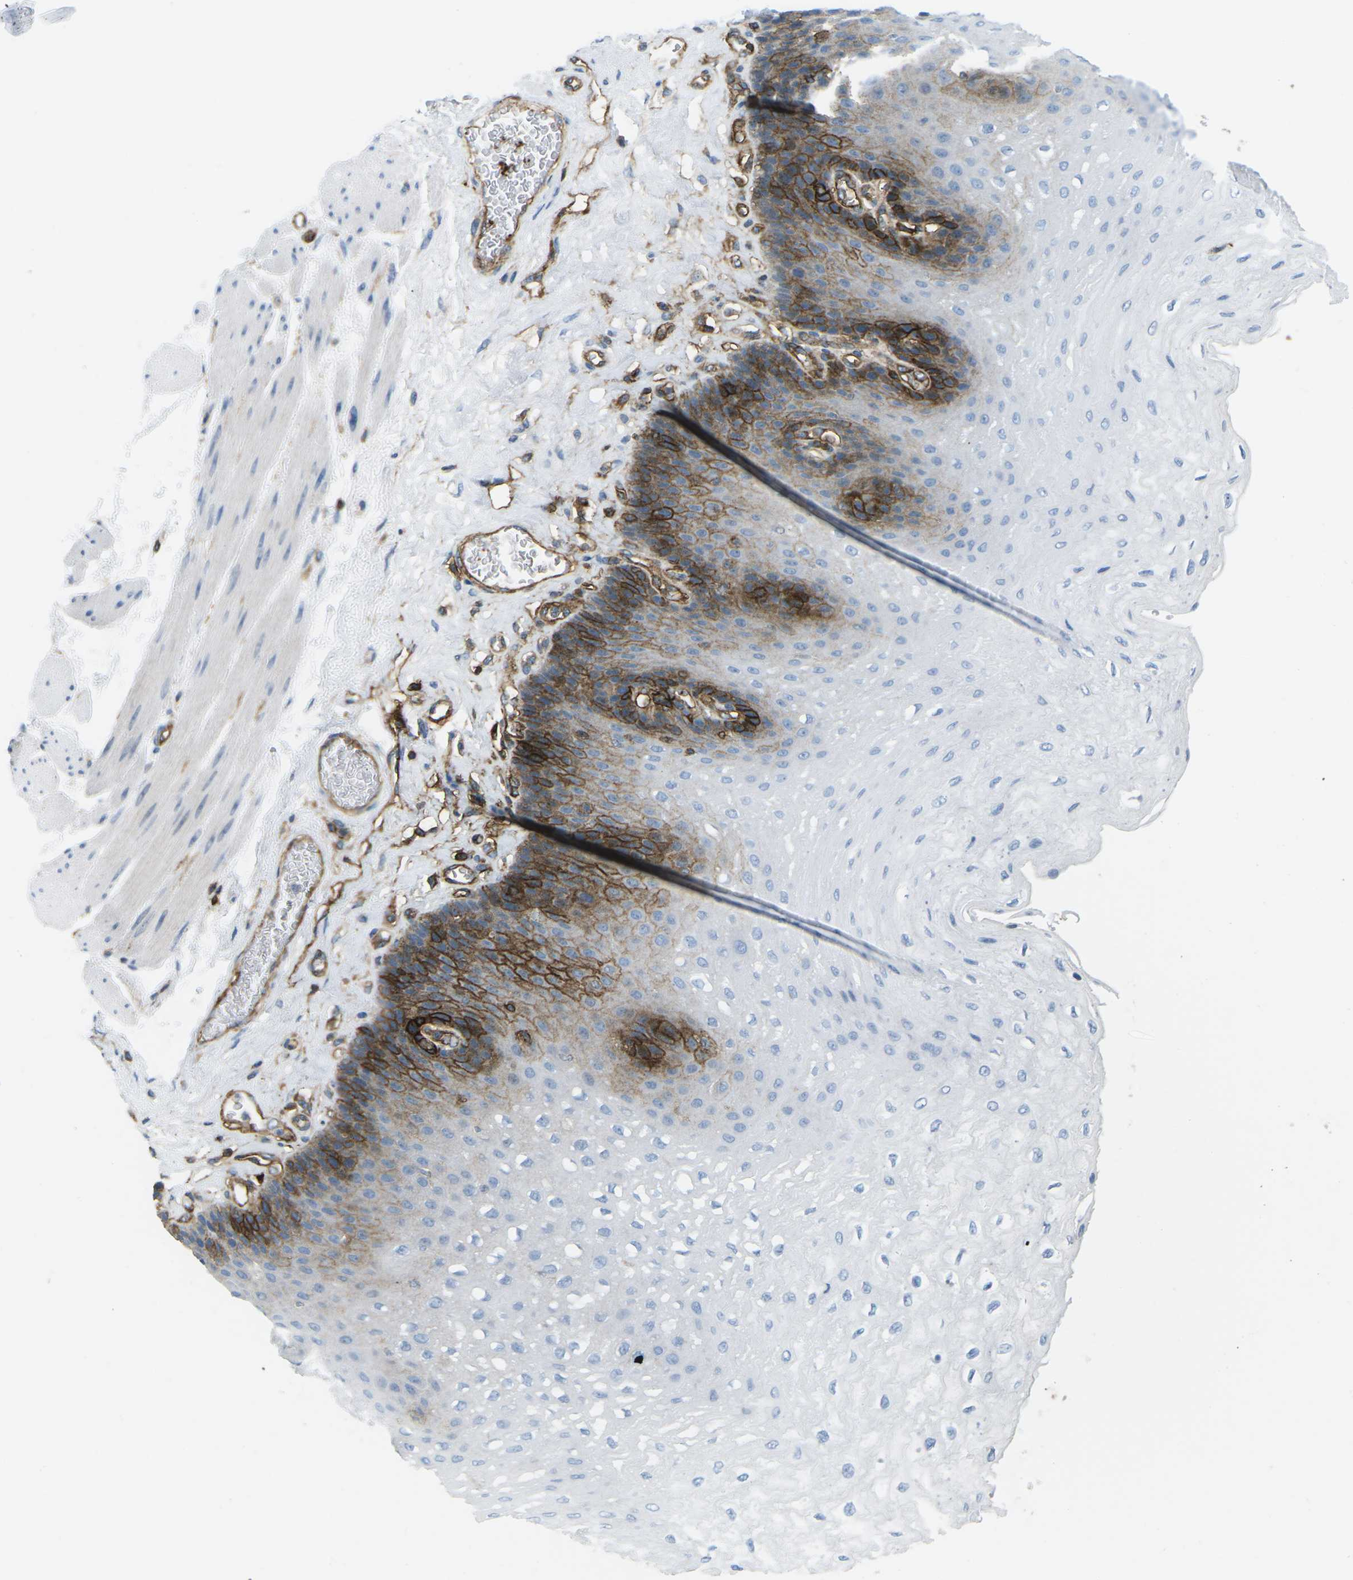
{"staining": {"intensity": "moderate", "quantity": "<25%", "location": "cytoplasmic/membranous"}, "tissue": "esophagus", "cell_type": "Squamous epithelial cells", "image_type": "normal", "snomed": [{"axis": "morphology", "description": "Normal tissue, NOS"}, {"axis": "topography", "description": "Esophagus"}], "caption": "A low amount of moderate cytoplasmic/membranous staining is appreciated in approximately <25% of squamous epithelial cells in unremarkable esophagus. The staining was performed using DAB to visualize the protein expression in brown, while the nuclei were stained in blue with hematoxylin (Magnification: 20x).", "gene": "HLA", "patient": {"sex": "female", "age": 72}}